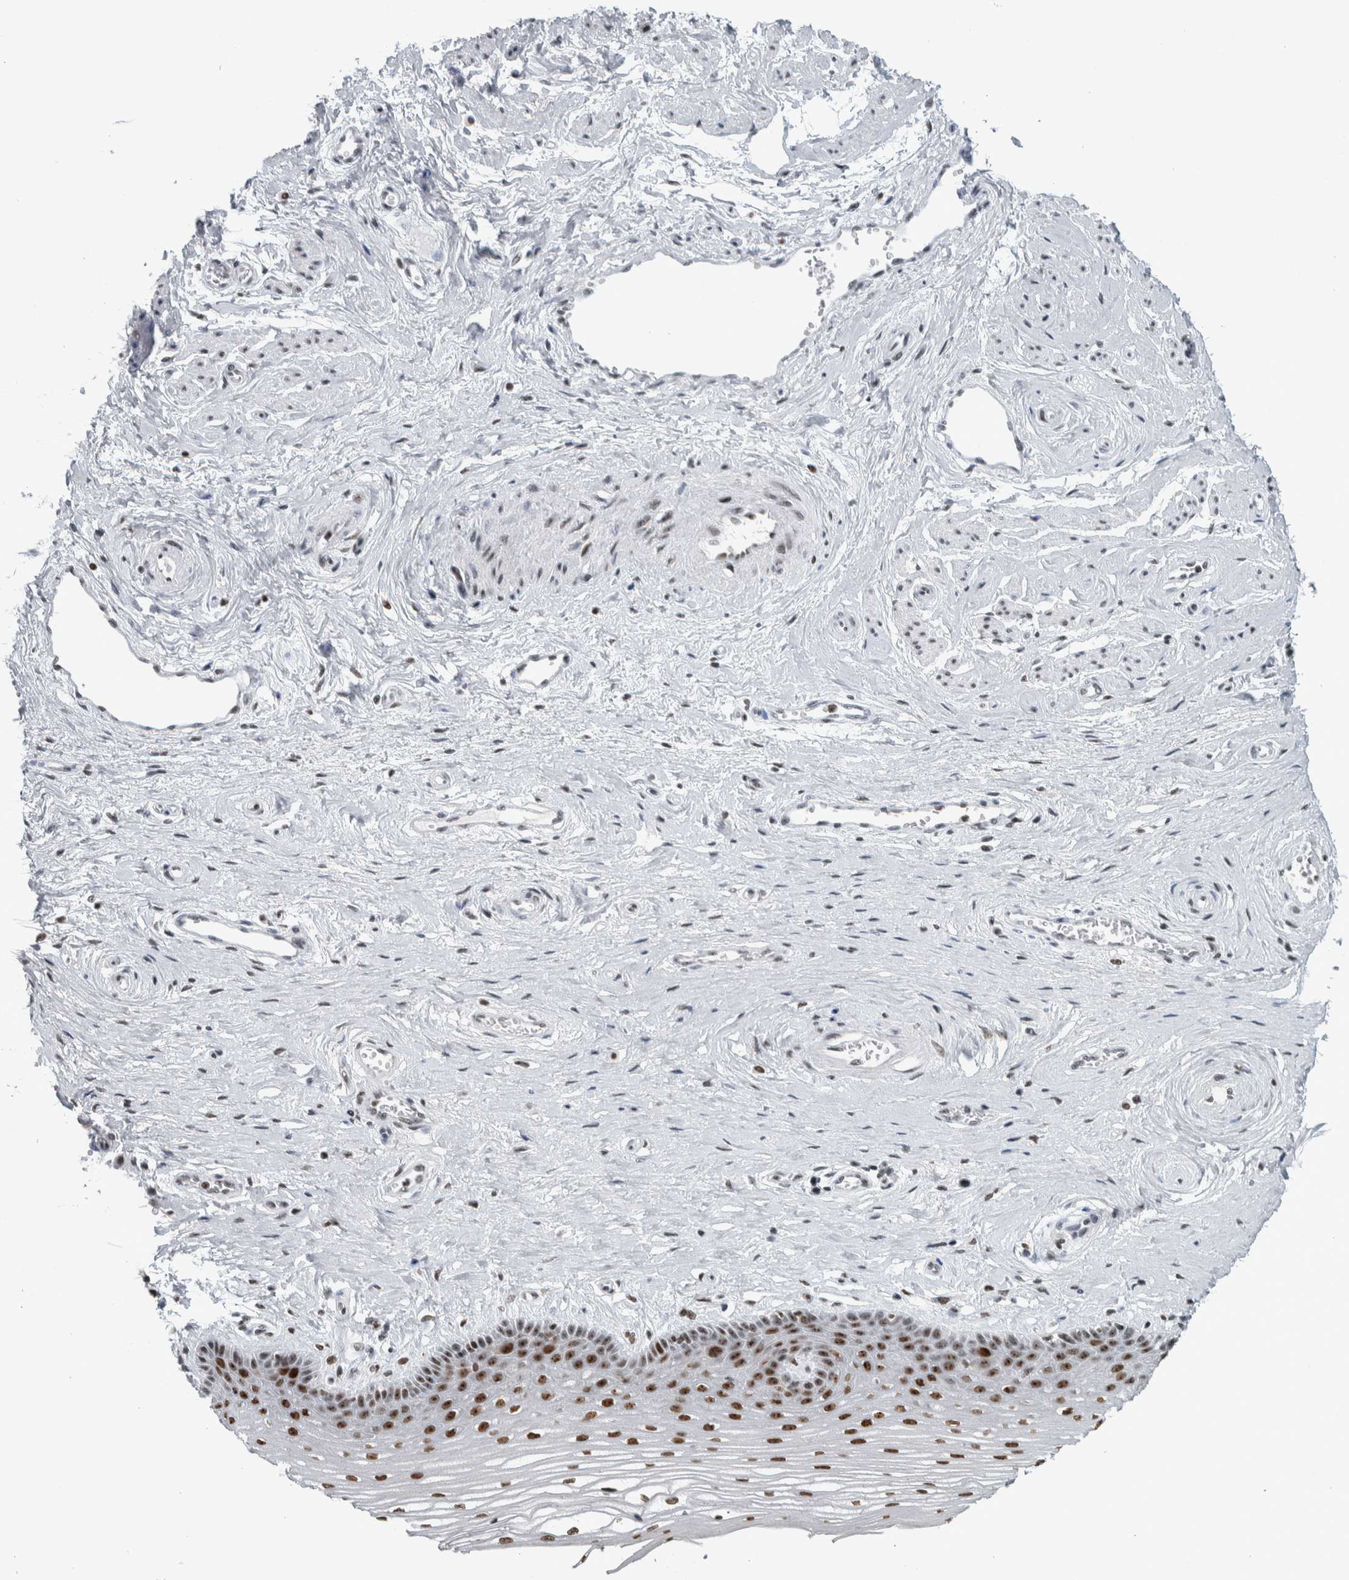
{"staining": {"intensity": "strong", "quantity": ">75%", "location": "nuclear"}, "tissue": "vagina", "cell_type": "Squamous epithelial cells", "image_type": "normal", "snomed": [{"axis": "morphology", "description": "Normal tissue, NOS"}, {"axis": "topography", "description": "Vagina"}], "caption": "This is an image of immunohistochemistry (IHC) staining of benign vagina, which shows strong staining in the nuclear of squamous epithelial cells.", "gene": "TOP2B", "patient": {"sex": "female", "age": 46}}